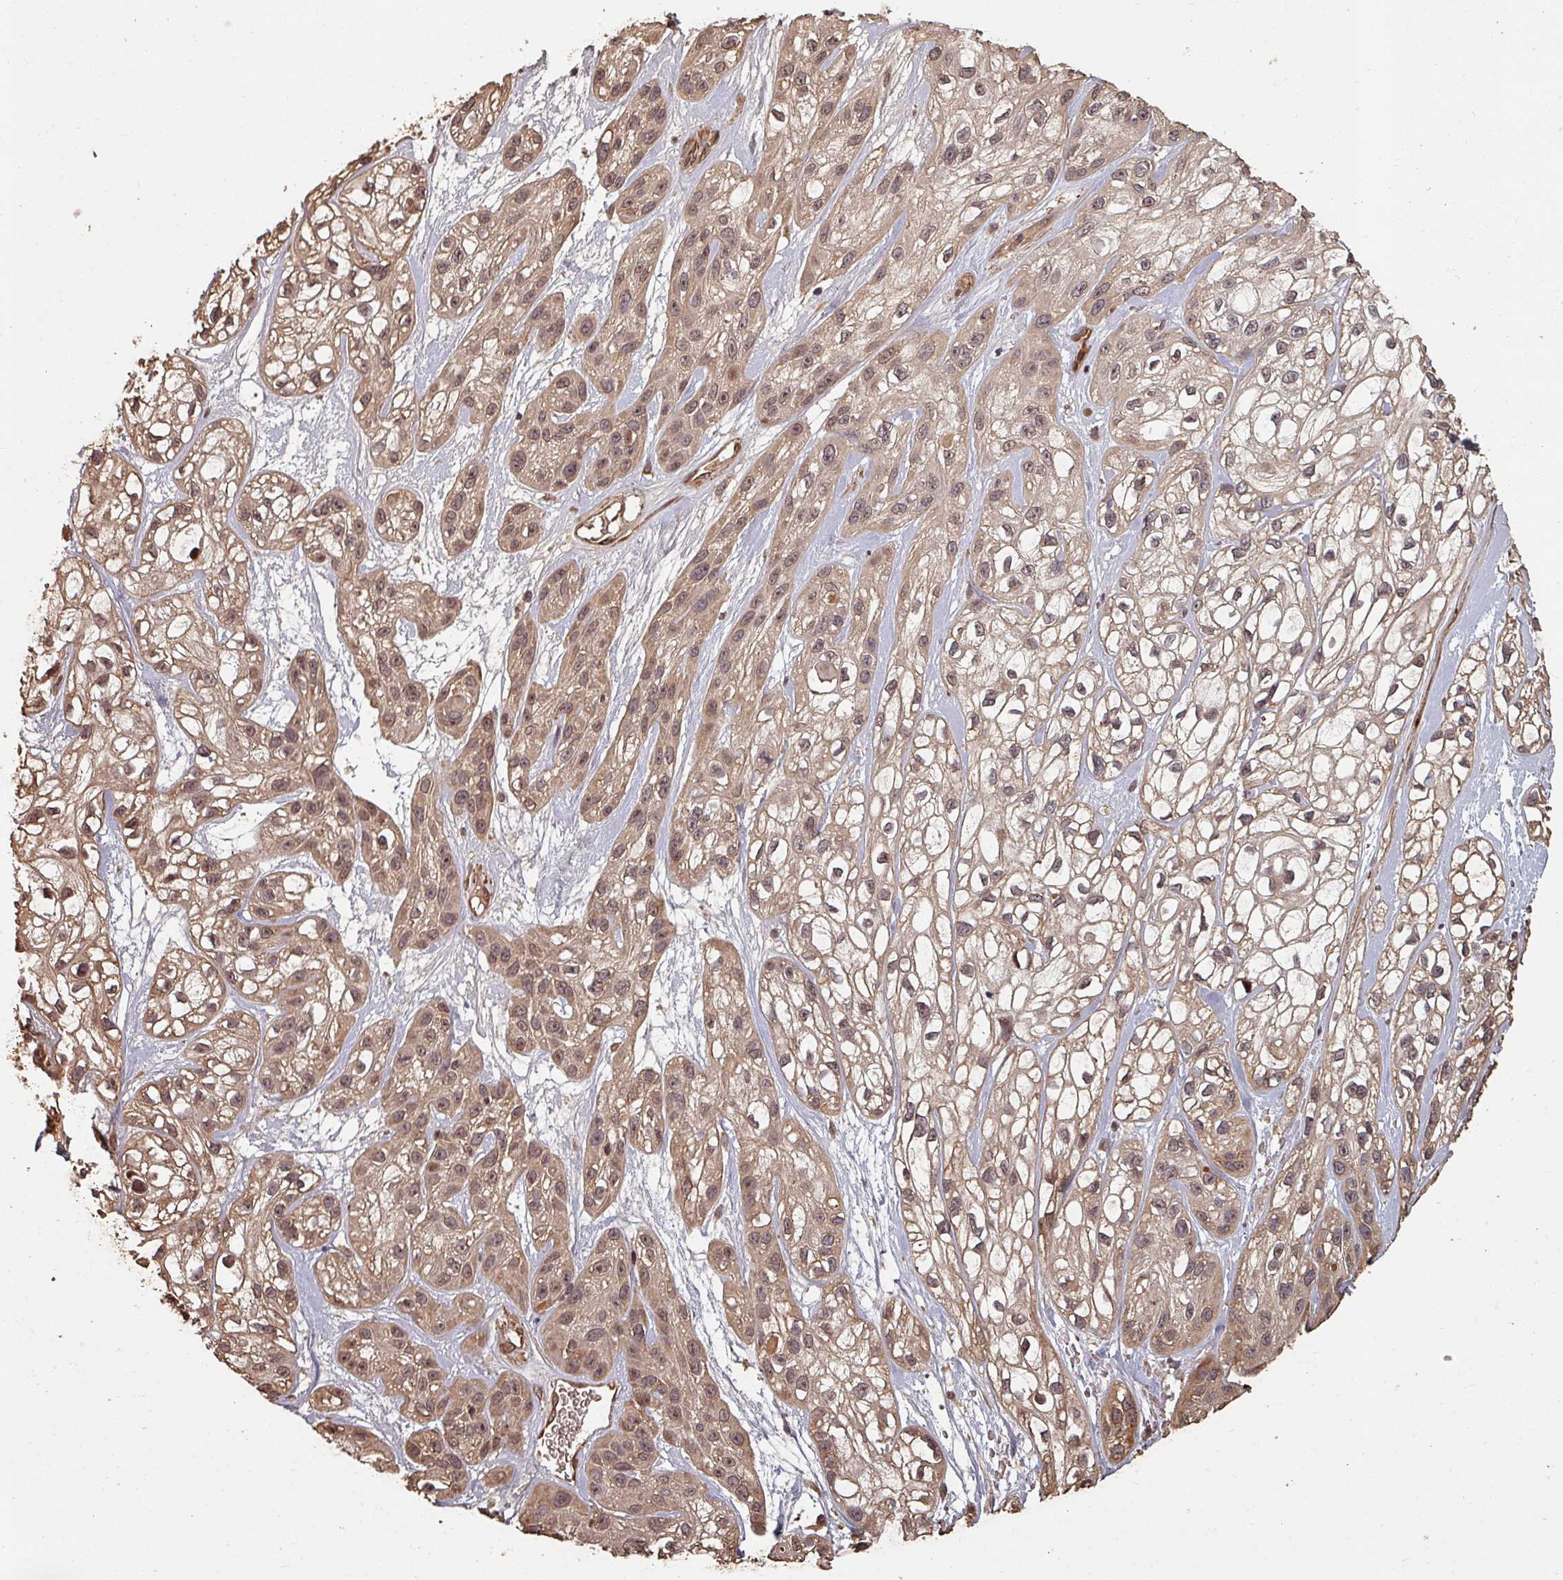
{"staining": {"intensity": "moderate", "quantity": ">75%", "location": "cytoplasmic/membranous,nuclear"}, "tissue": "skin cancer", "cell_type": "Tumor cells", "image_type": "cancer", "snomed": [{"axis": "morphology", "description": "Squamous cell carcinoma, NOS"}, {"axis": "topography", "description": "Skin"}], "caption": "IHC histopathology image of neoplastic tissue: human skin cancer stained using IHC exhibits medium levels of moderate protein expression localized specifically in the cytoplasmic/membranous and nuclear of tumor cells, appearing as a cytoplasmic/membranous and nuclear brown color.", "gene": "EID1", "patient": {"sex": "male", "age": 82}}